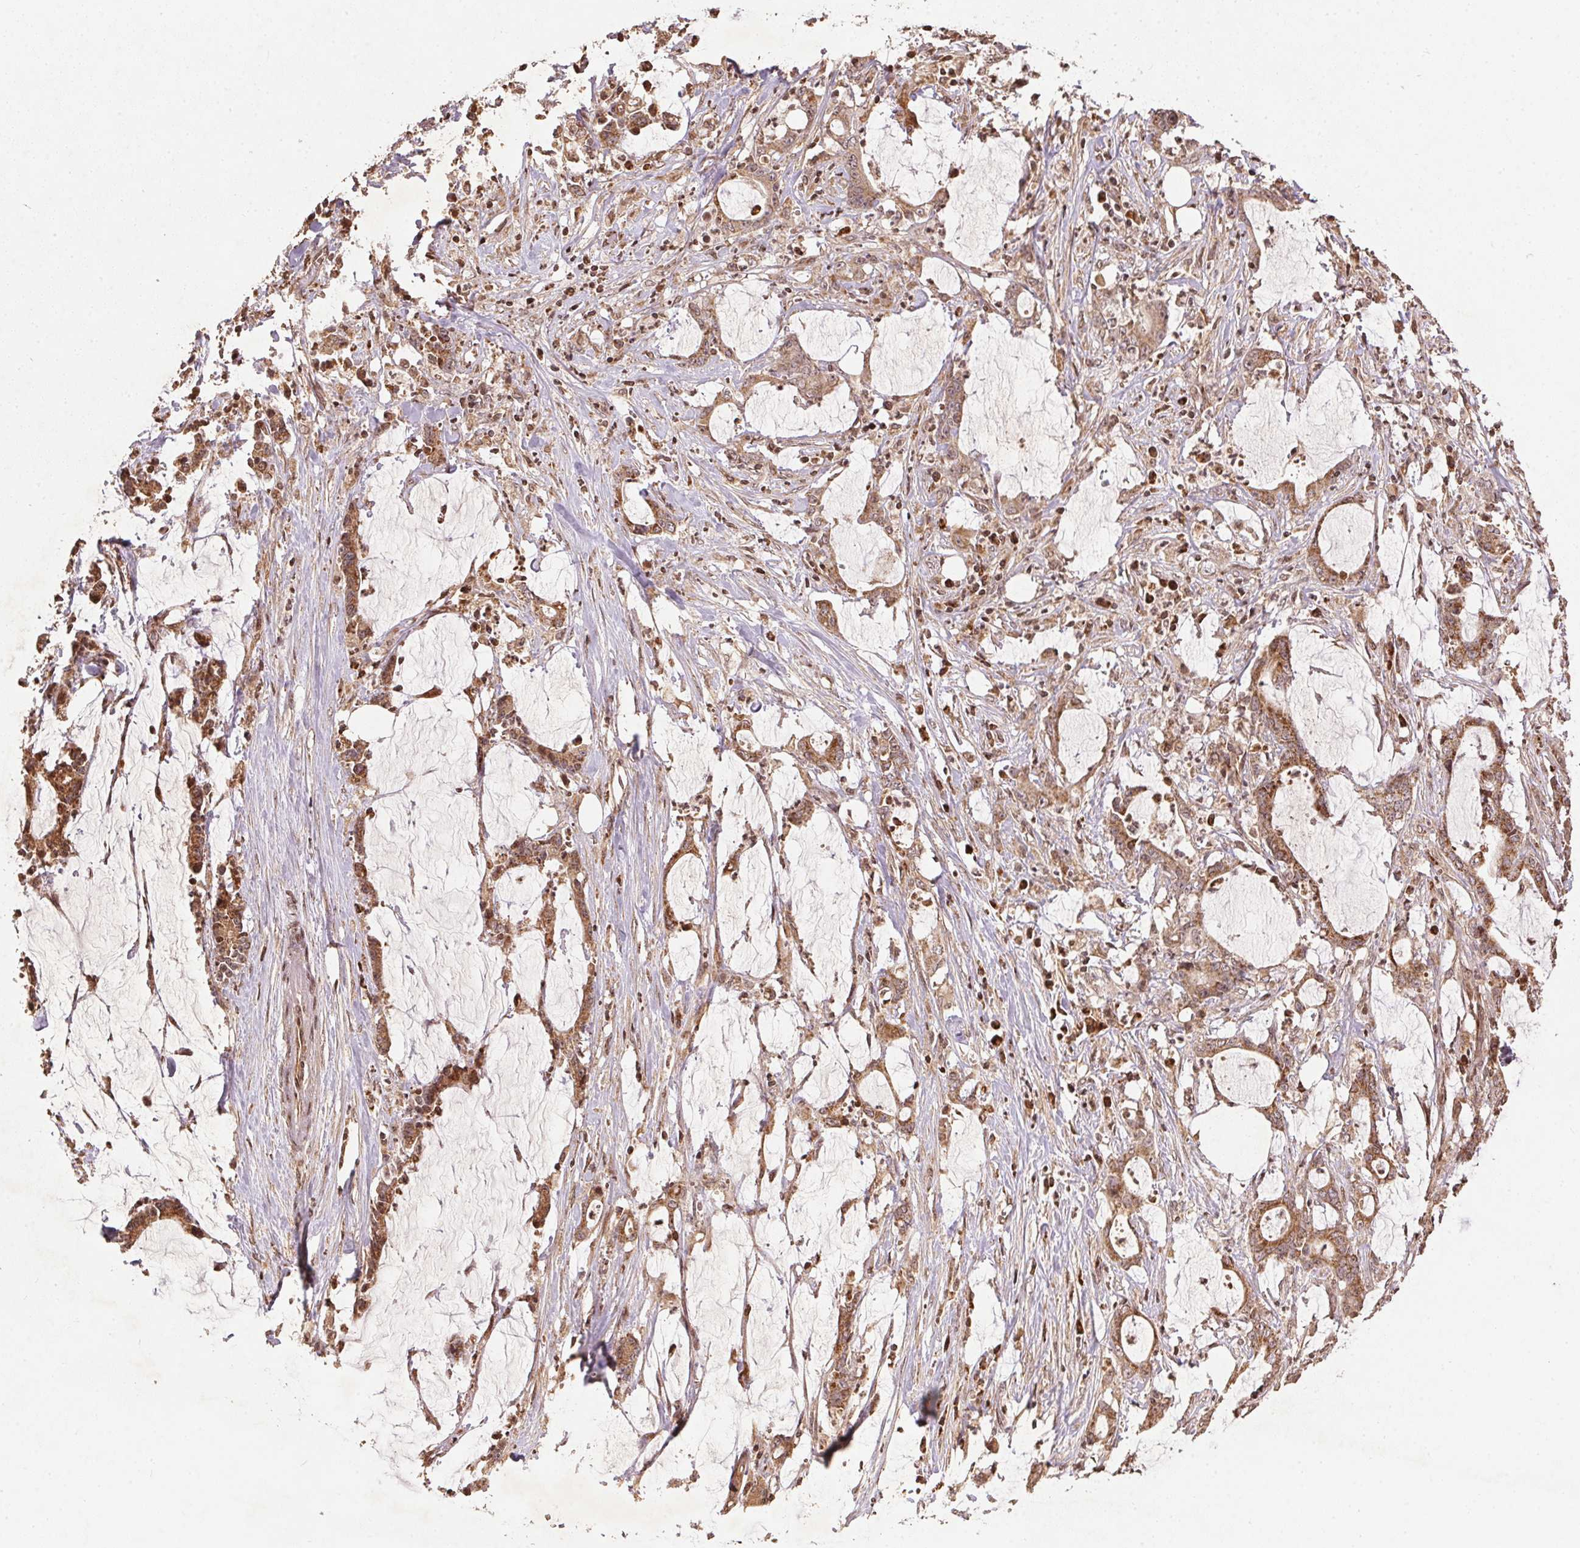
{"staining": {"intensity": "weak", "quantity": ">75%", "location": "cytoplasmic/membranous"}, "tissue": "stomach cancer", "cell_type": "Tumor cells", "image_type": "cancer", "snomed": [{"axis": "morphology", "description": "Adenocarcinoma, NOS"}, {"axis": "topography", "description": "Stomach, upper"}], "caption": "Immunohistochemistry (DAB (3,3'-diaminobenzidine)) staining of human stomach cancer (adenocarcinoma) reveals weak cytoplasmic/membranous protein expression in approximately >75% of tumor cells.", "gene": "SPRED2", "patient": {"sex": "male", "age": 68}}